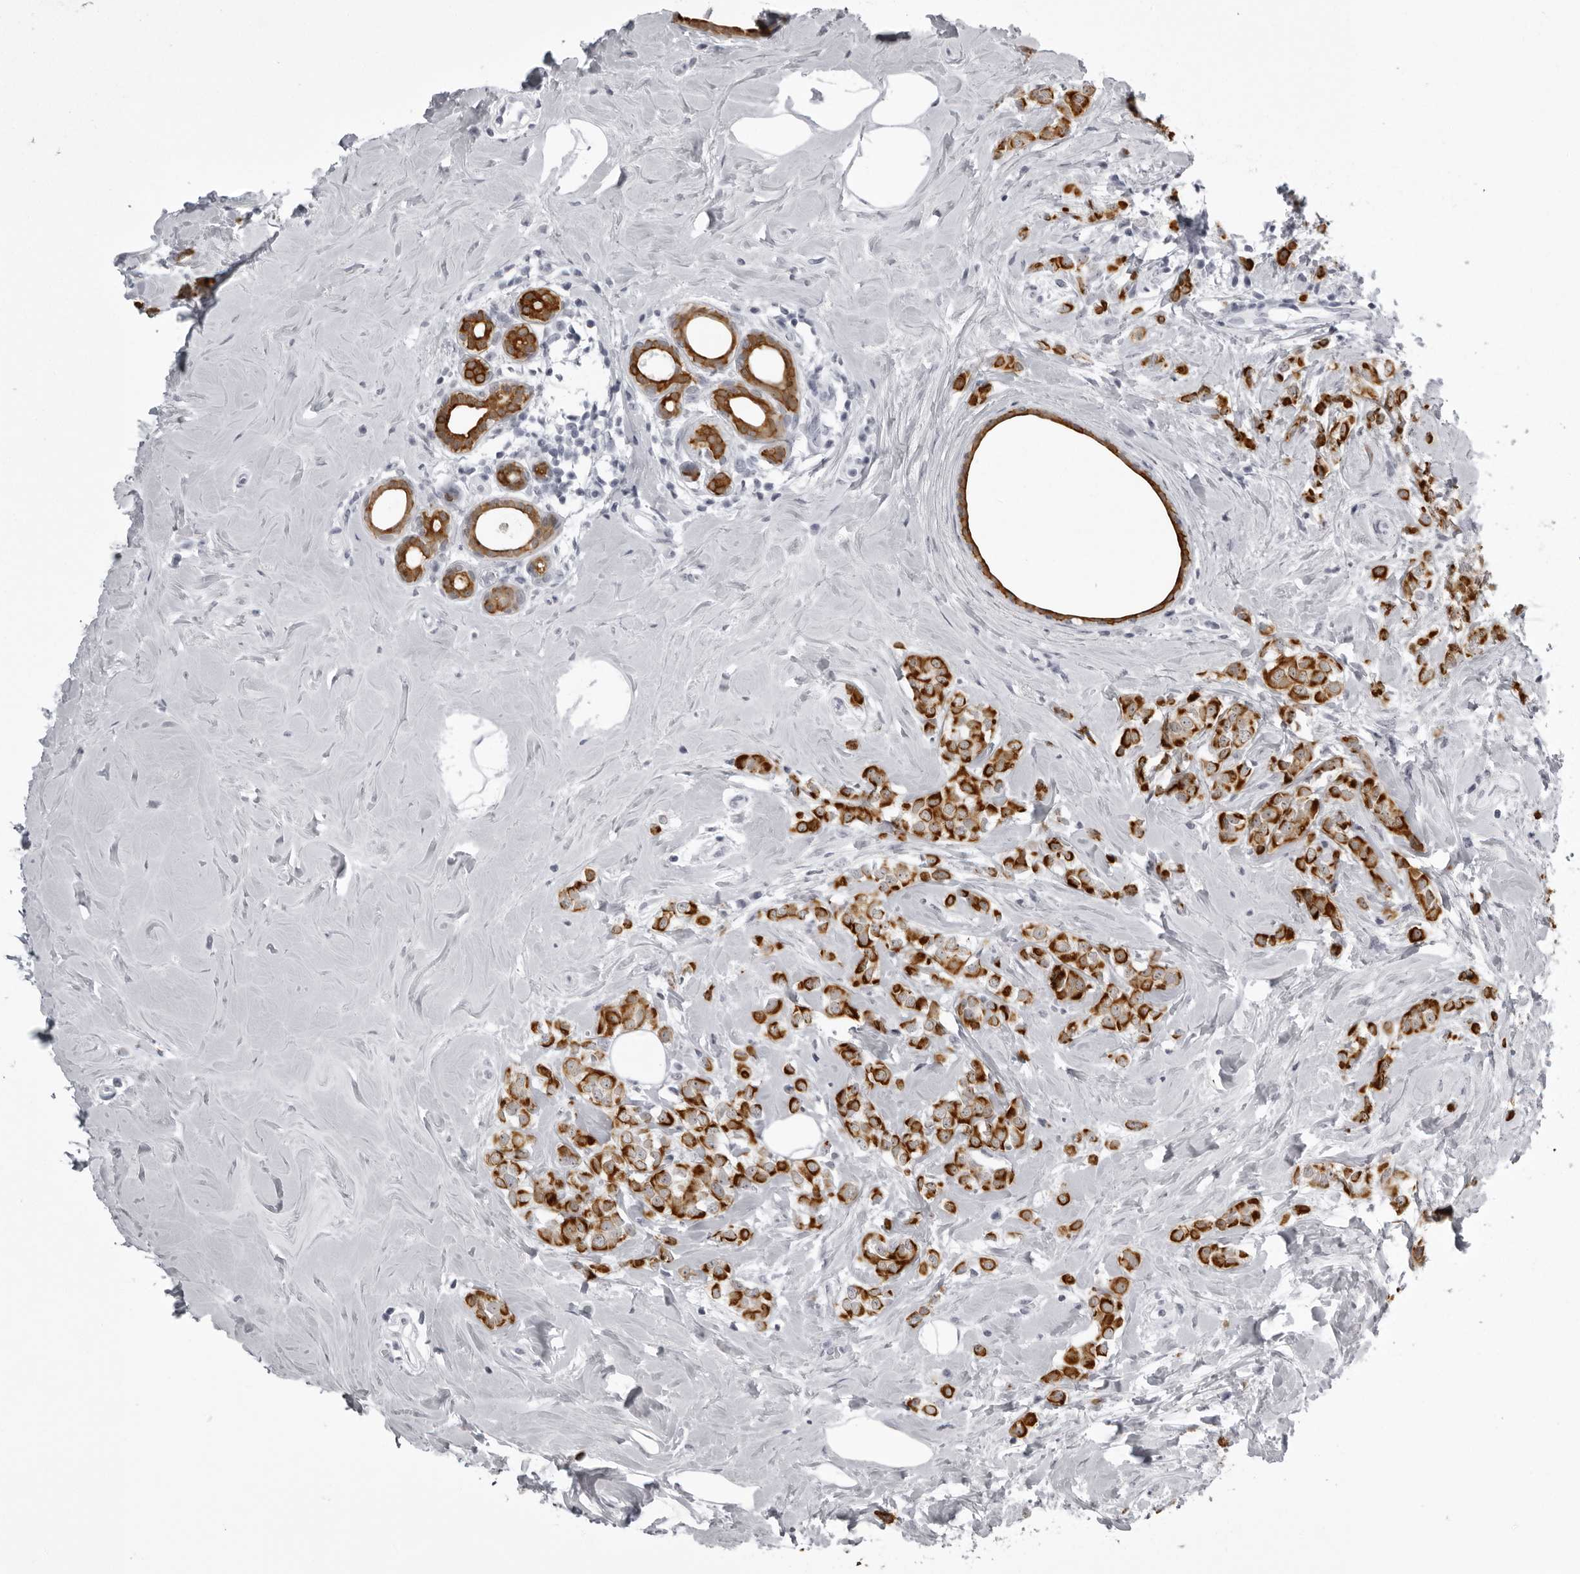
{"staining": {"intensity": "strong", "quantity": ">75%", "location": "cytoplasmic/membranous"}, "tissue": "breast cancer", "cell_type": "Tumor cells", "image_type": "cancer", "snomed": [{"axis": "morphology", "description": "Lobular carcinoma"}, {"axis": "topography", "description": "Breast"}], "caption": "Strong cytoplasmic/membranous protein staining is identified in approximately >75% of tumor cells in breast lobular carcinoma.", "gene": "UROD", "patient": {"sex": "female", "age": 47}}